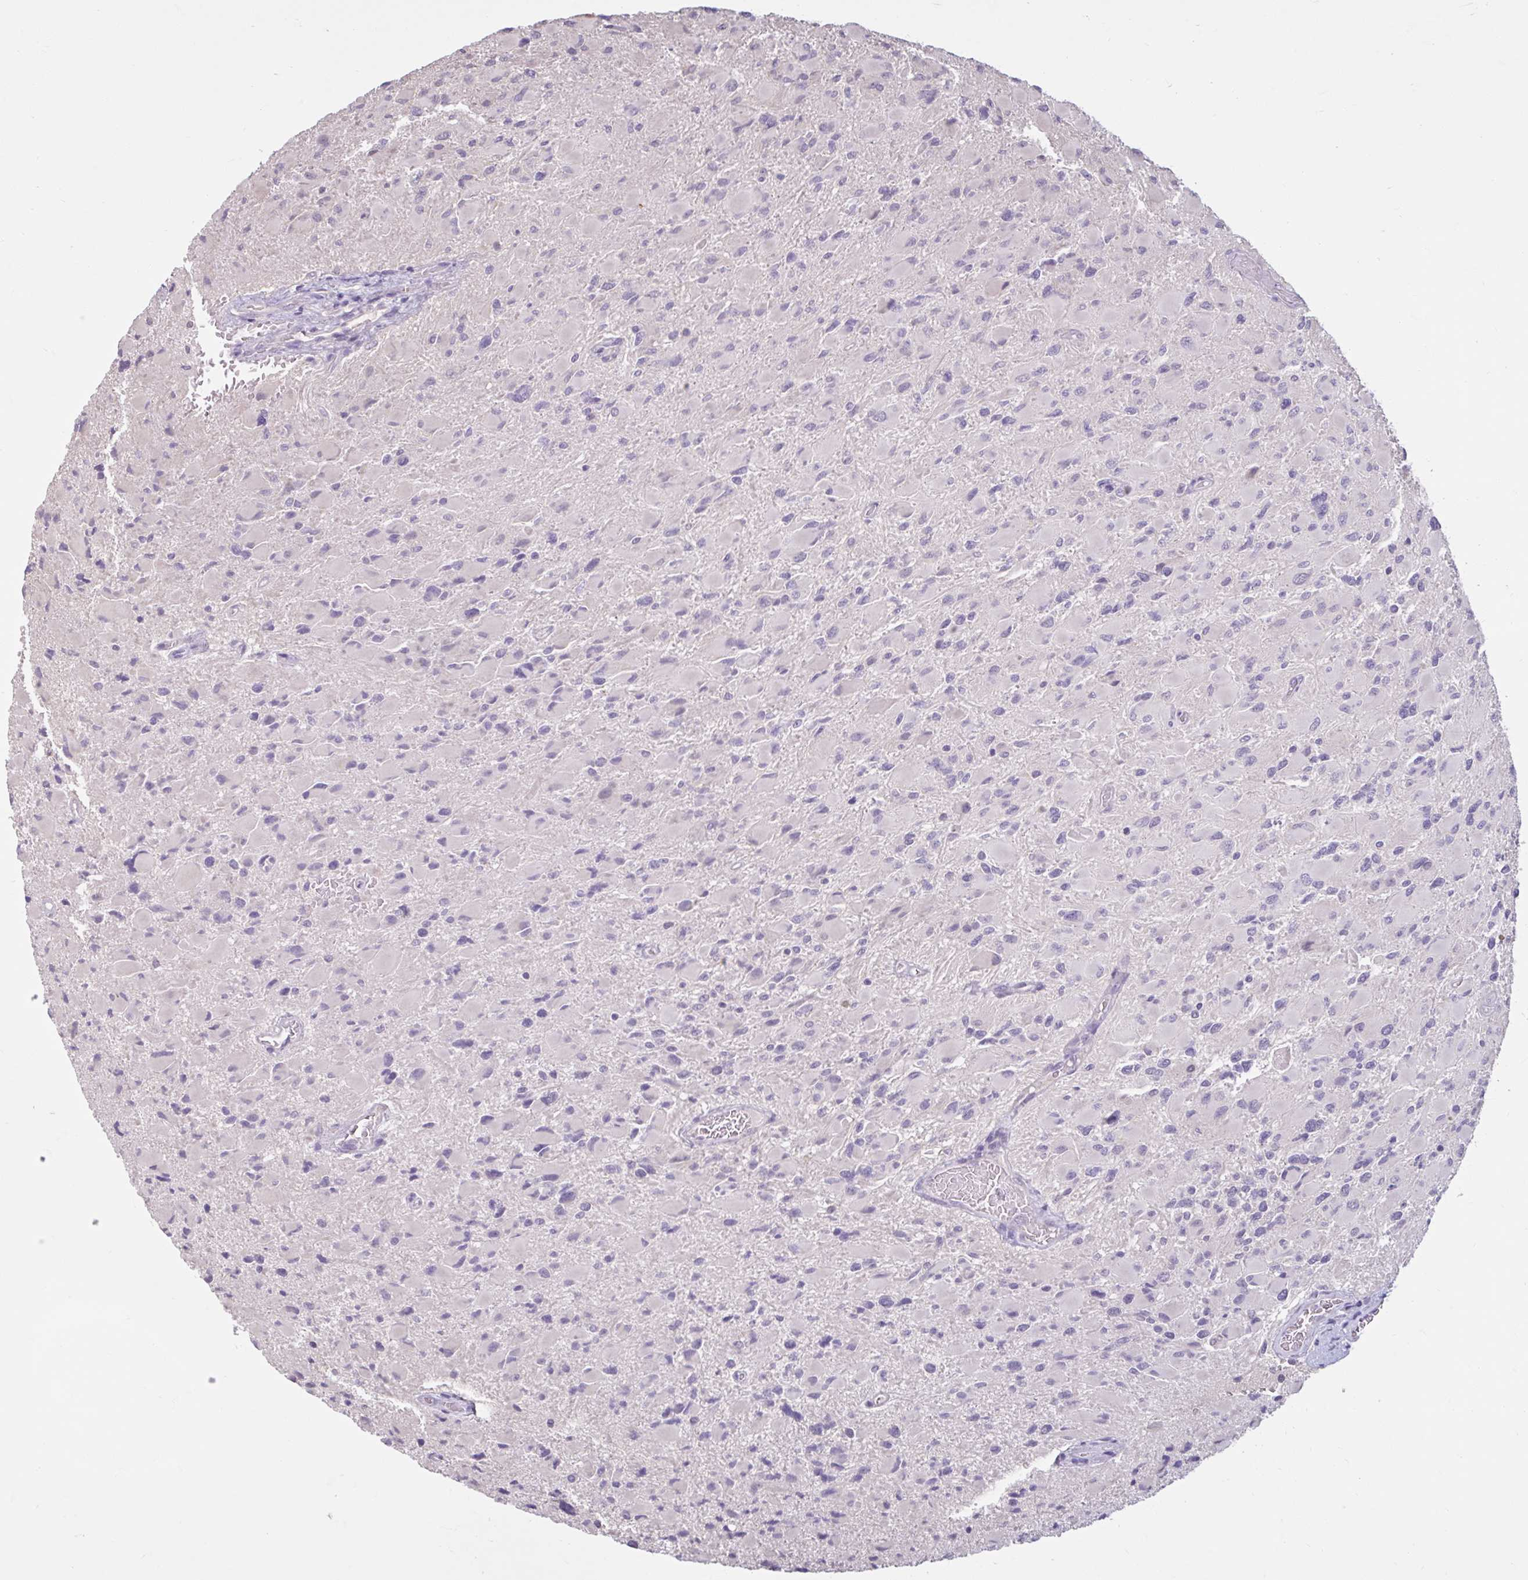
{"staining": {"intensity": "negative", "quantity": "none", "location": "none"}, "tissue": "glioma", "cell_type": "Tumor cells", "image_type": "cancer", "snomed": [{"axis": "morphology", "description": "Glioma, malignant, High grade"}, {"axis": "topography", "description": "Cerebral cortex"}], "caption": "The immunohistochemistry (IHC) photomicrograph has no significant expression in tumor cells of high-grade glioma (malignant) tissue.", "gene": "CDH19", "patient": {"sex": "female", "age": 36}}